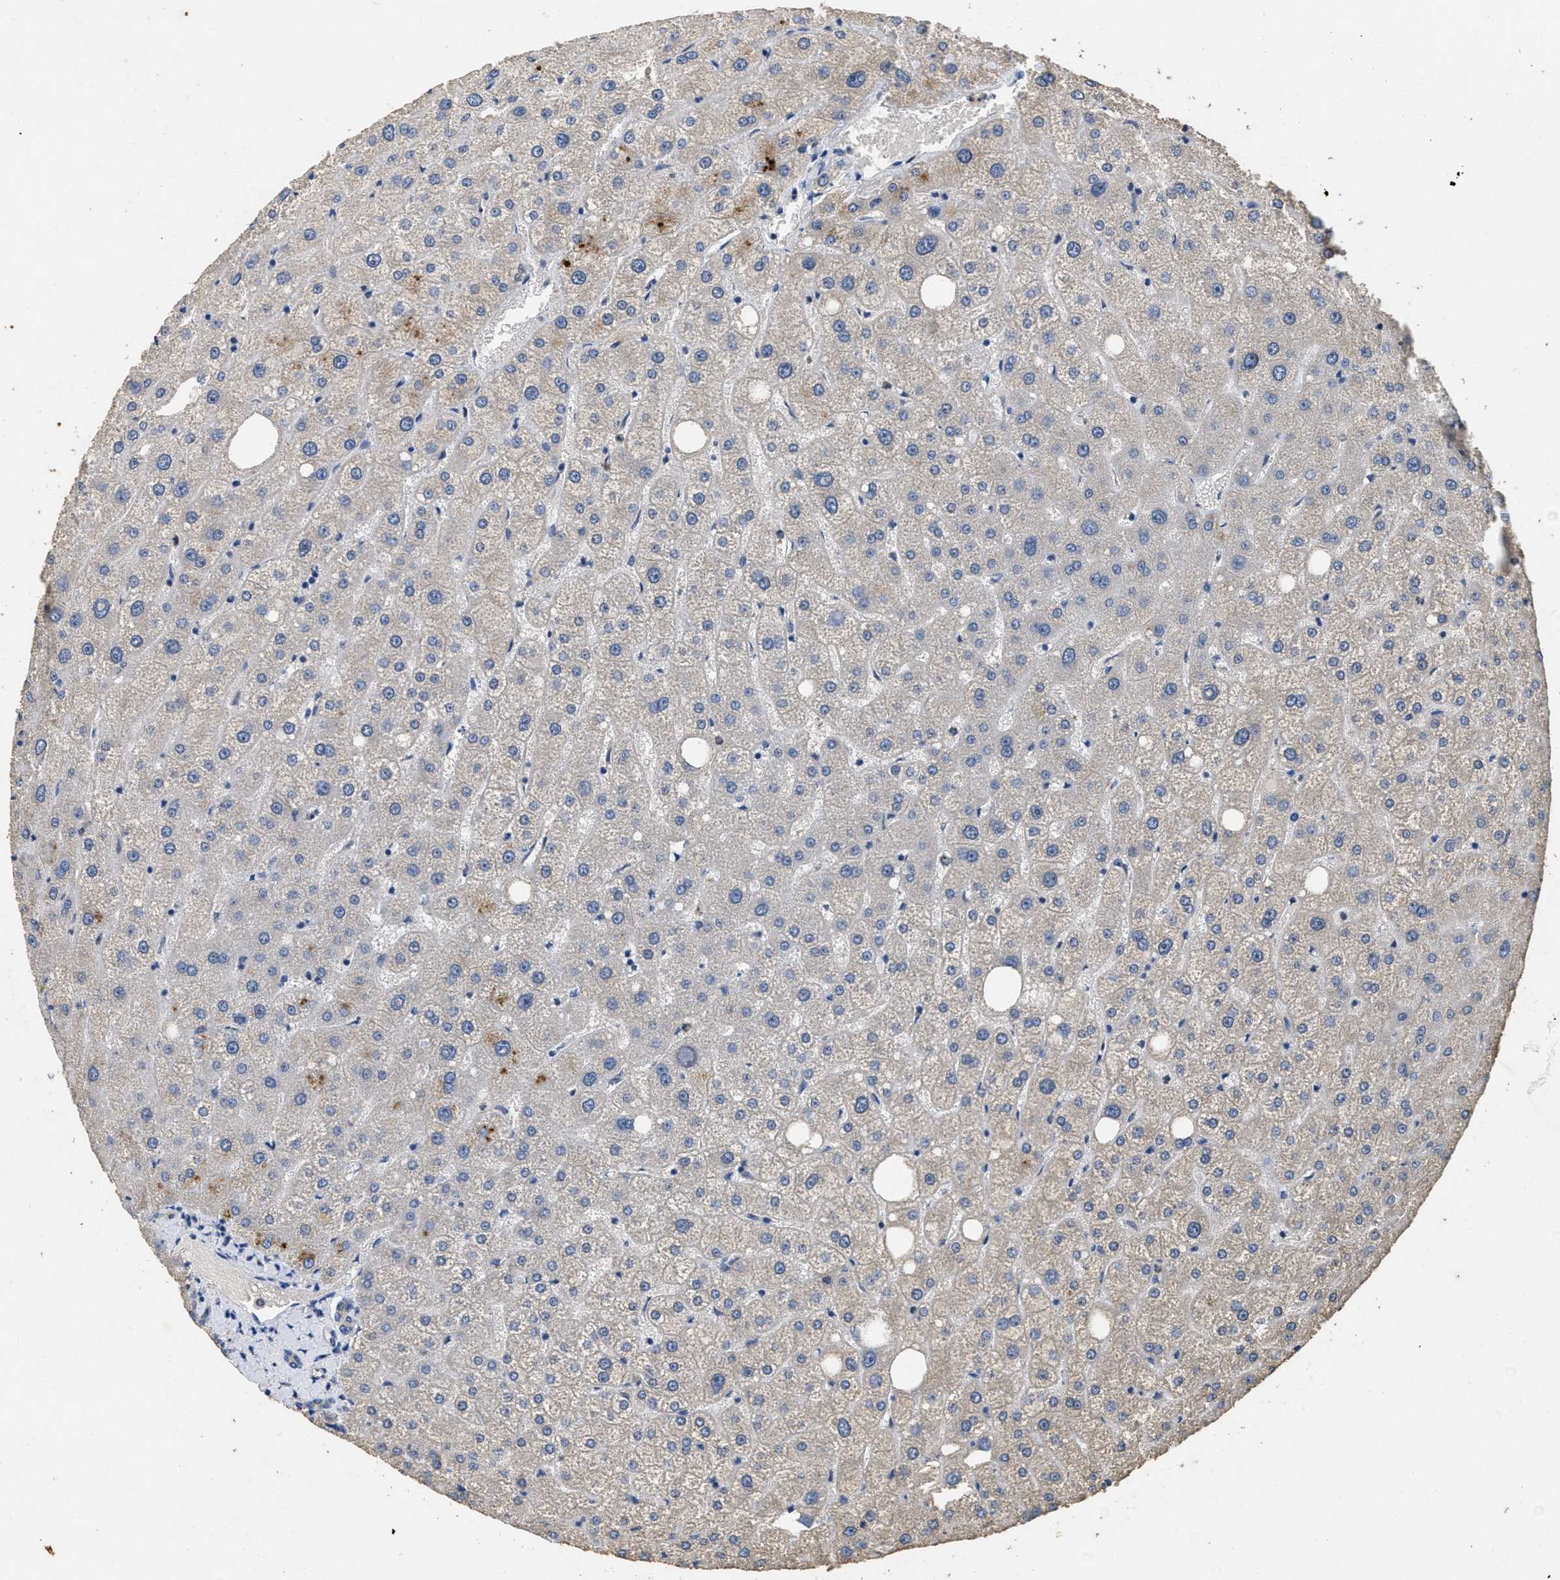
{"staining": {"intensity": "negative", "quantity": "none", "location": "none"}, "tissue": "liver", "cell_type": "Cholangiocytes", "image_type": "normal", "snomed": [{"axis": "morphology", "description": "Normal tissue, NOS"}, {"axis": "topography", "description": "Liver"}], "caption": "A high-resolution image shows immunohistochemistry (IHC) staining of normal liver, which exhibits no significant expression in cholangiocytes.", "gene": "PAPOLG", "patient": {"sex": "male", "age": 73}}